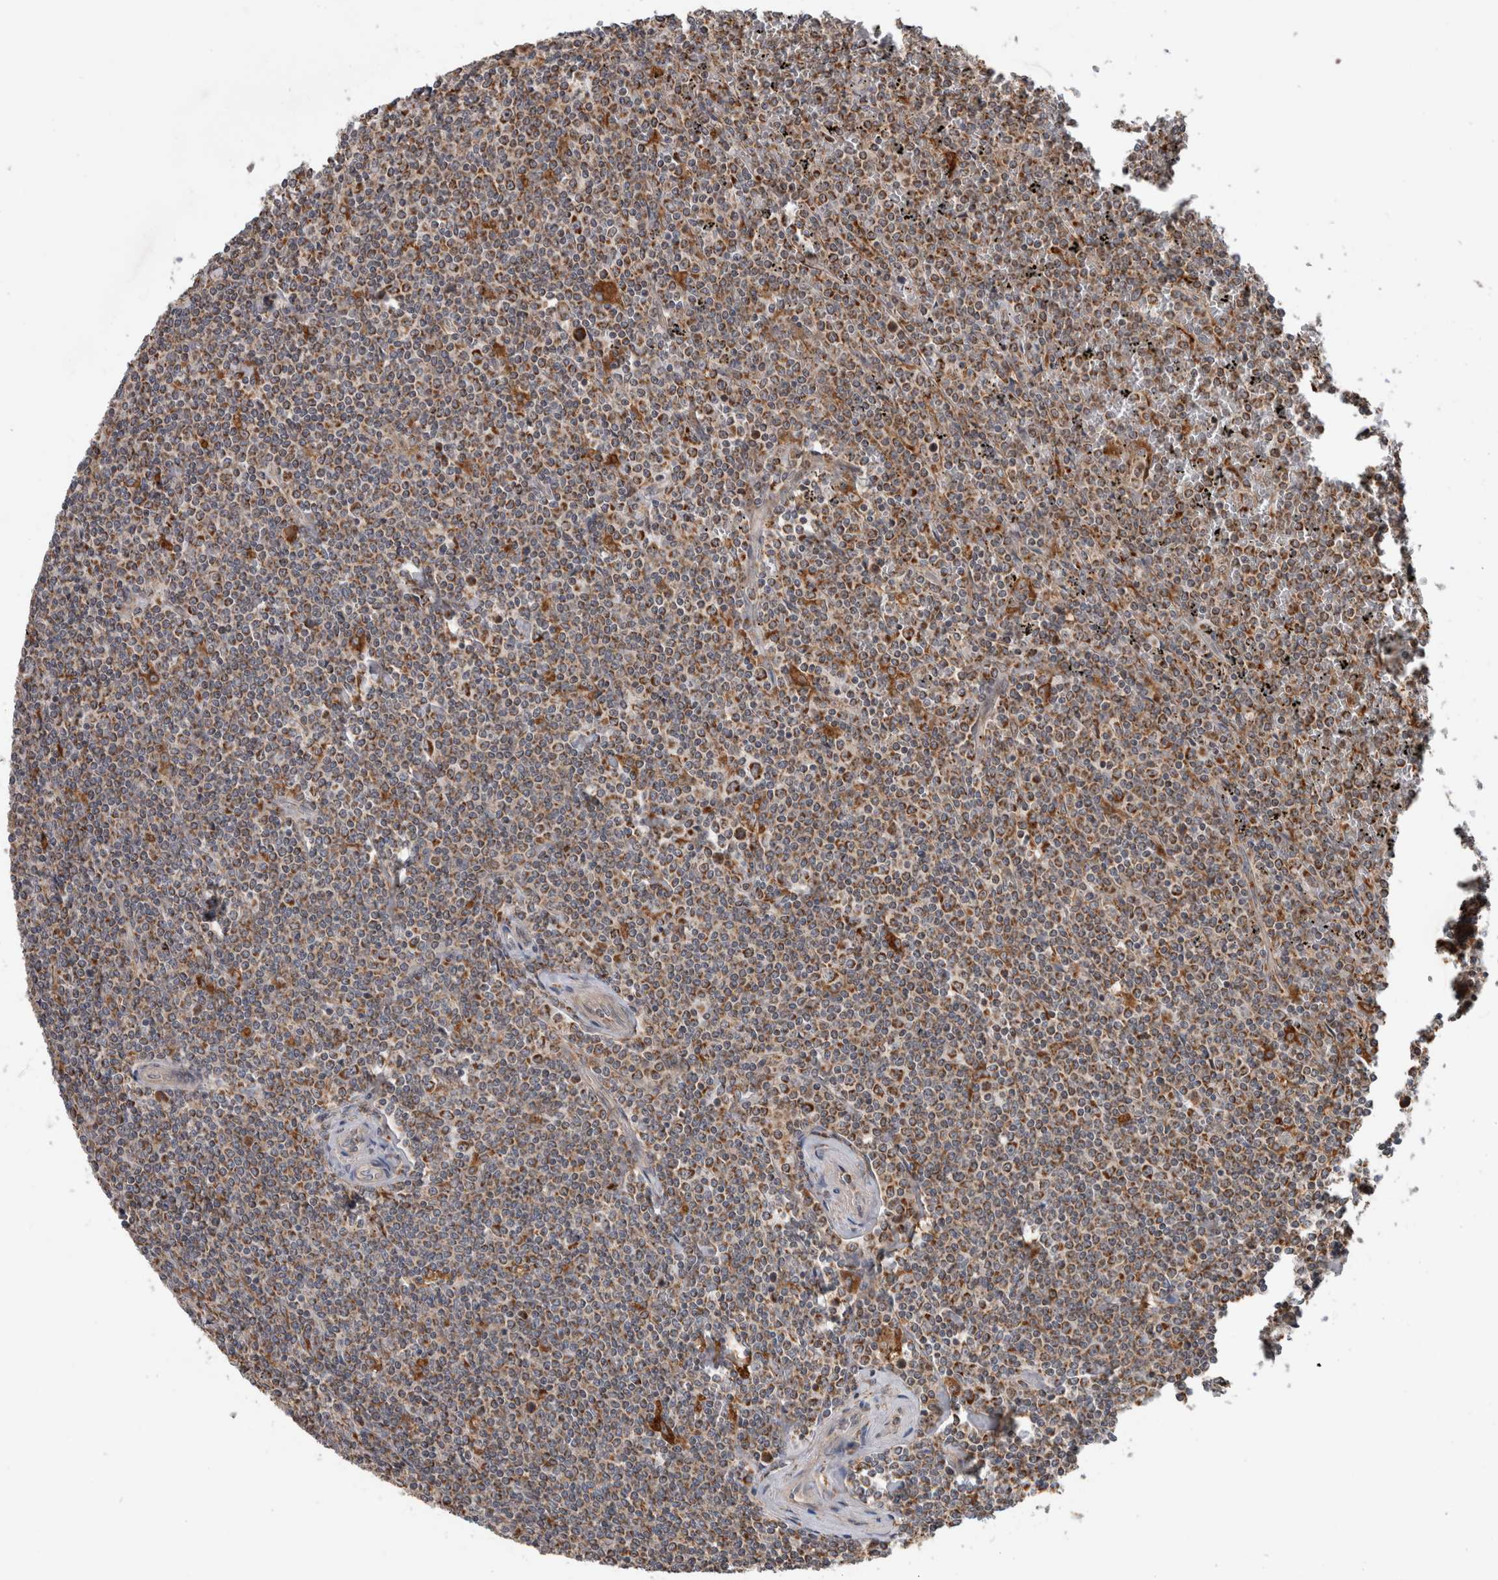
{"staining": {"intensity": "moderate", "quantity": ">75%", "location": "cytoplasmic/membranous"}, "tissue": "lymphoma", "cell_type": "Tumor cells", "image_type": "cancer", "snomed": [{"axis": "morphology", "description": "Malignant lymphoma, non-Hodgkin's type, Low grade"}, {"axis": "topography", "description": "Spleen"}], "caption": "Moderate cytoplasmic/membranous expression for a protein is seen in about >75% of tumor cells of lymphoma using immunohistochemistry.", "gene": "ADGRL3", "patient": {"sex": "female", "age": 19}}